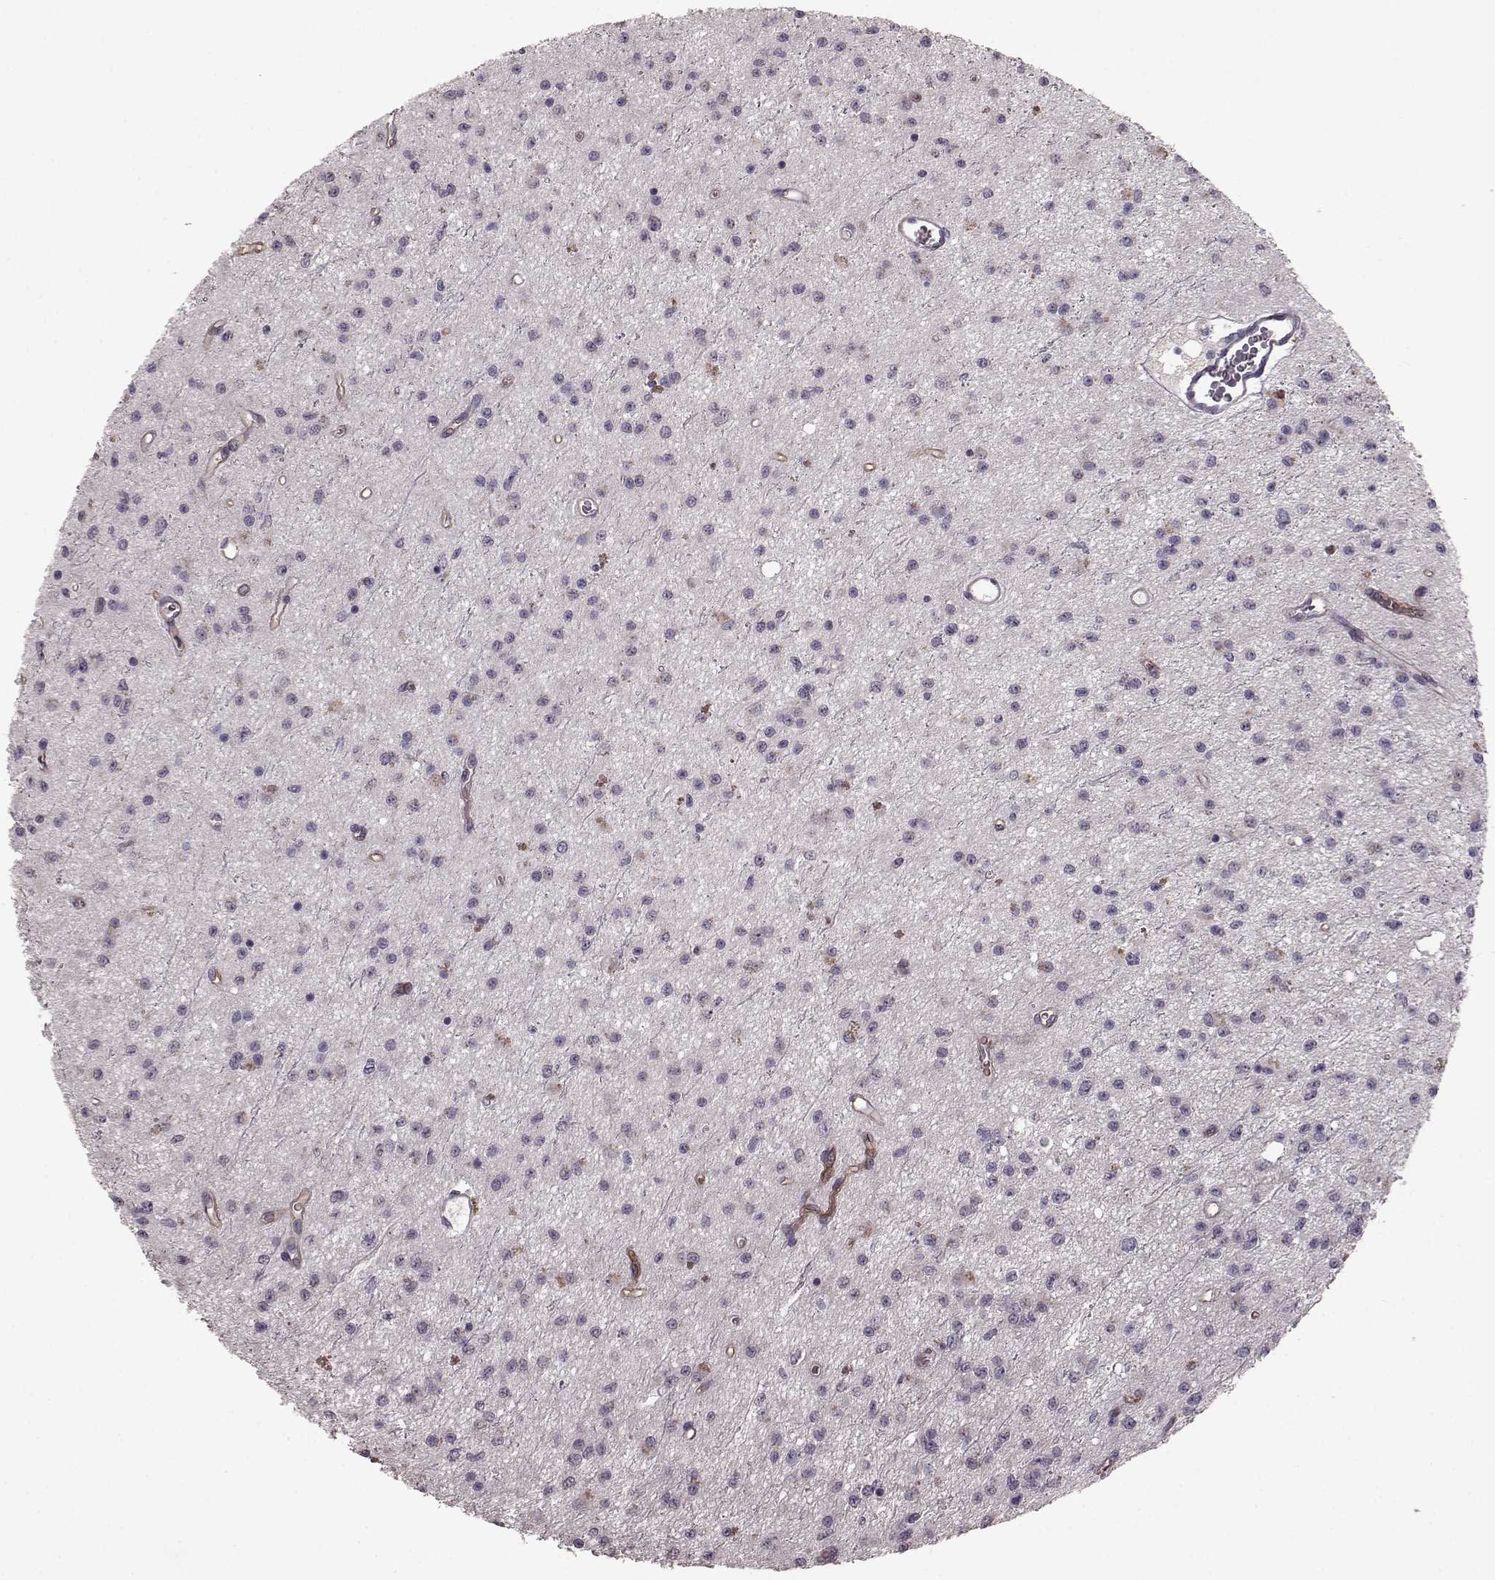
{"staining": {"intensity": "negative", "quantity": "none", "location": "none"}, "tissue": "glioma", "cell_type": "Tumor cells", "image_type": "cancer", "snomed": [{"axis": "morphology", "description": "Glioma, malignant, Low grade"}, {"axis": "topography", "description": "Brain"}], "caption": "Human glioma stained for a protein using IHC demonstrates no staining in tumor cells.", "gene": "SLC52A3", "patient": {"sex": "female", "age": 45}}